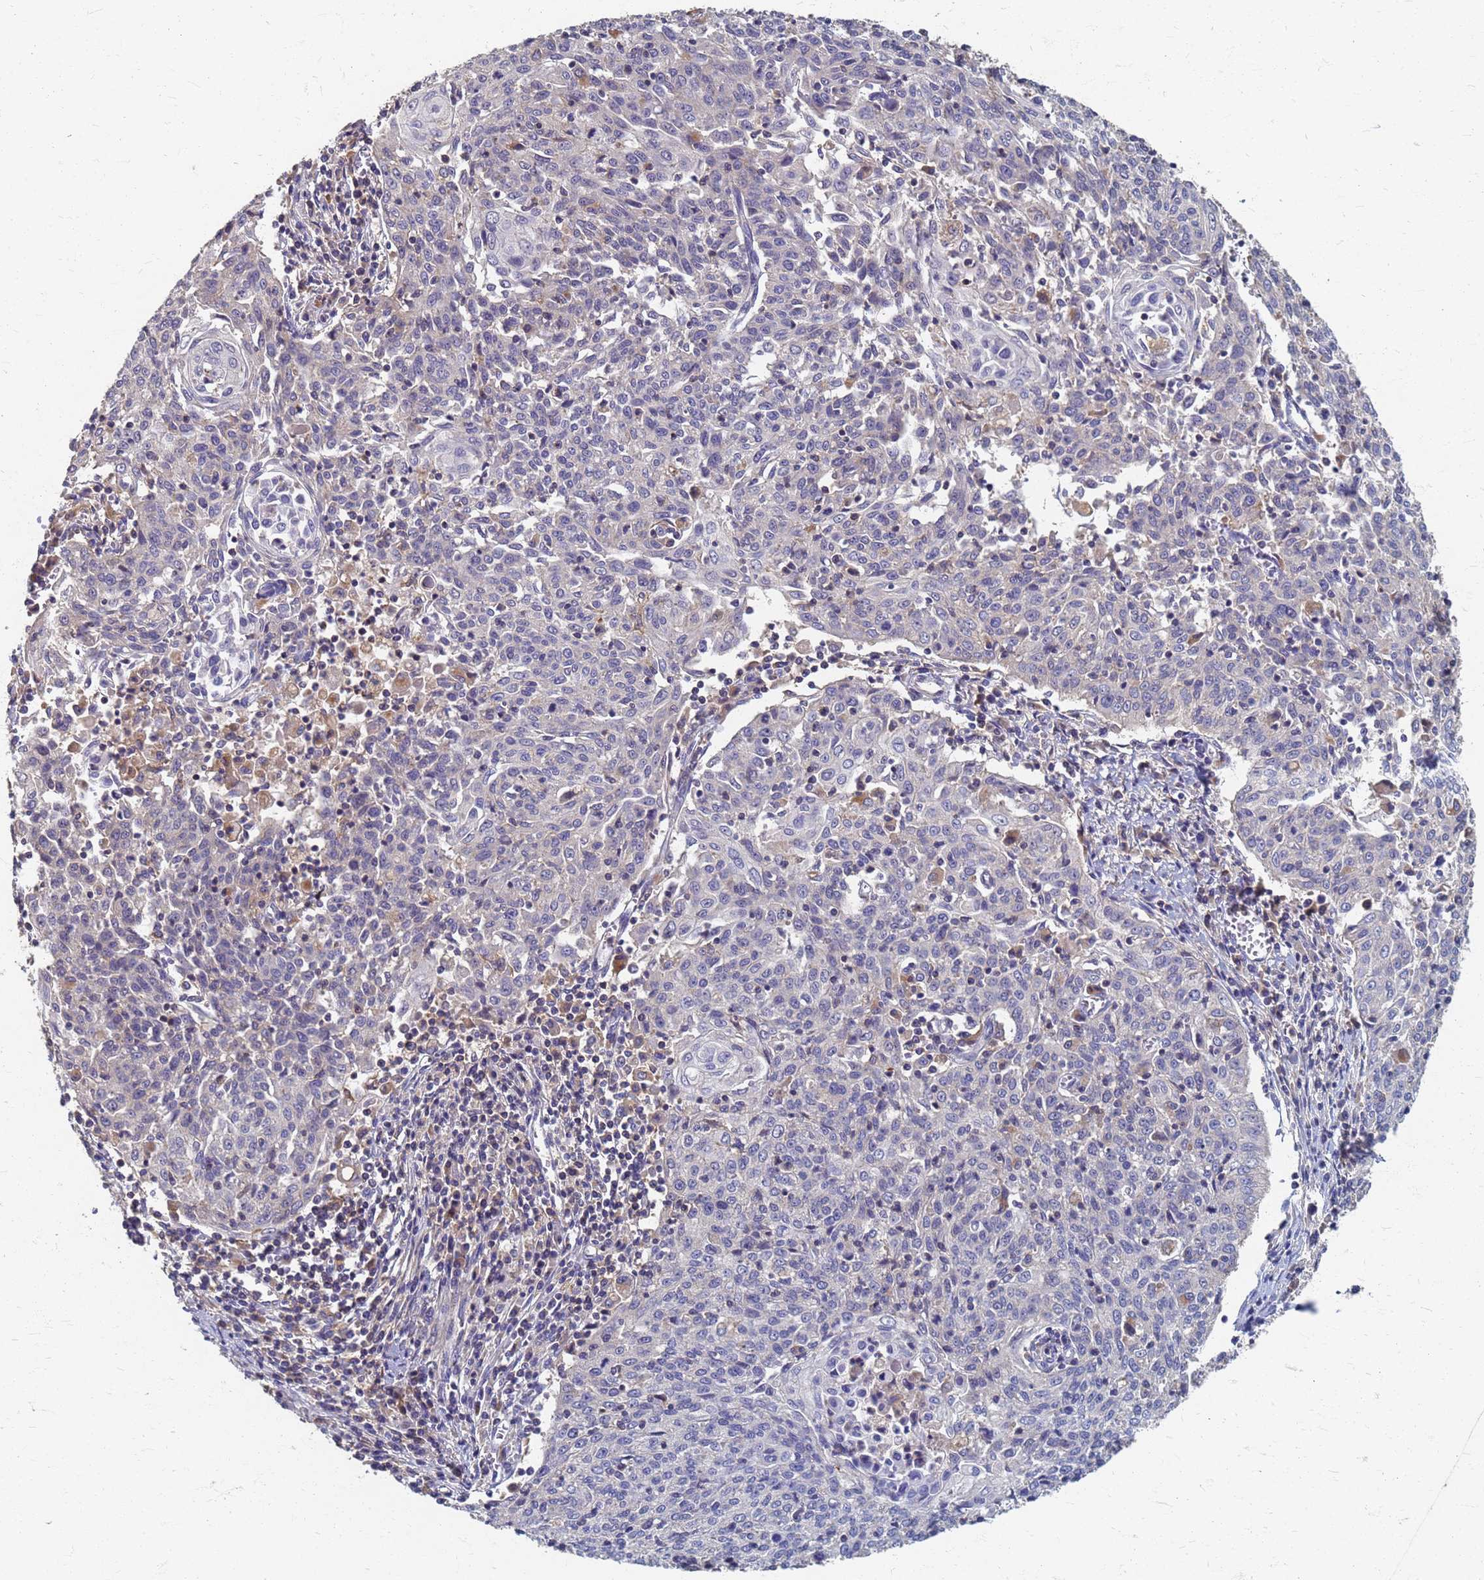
{"staining": {"intensity": "negative", "quantity": "none", "location": "none"}, "tissue": "cervical cancer", "cell_type": "Tumor cells", "image_type": "cancer", "snomed": [{"axis": "morphology", "description": "Squamous cell carcinoma, NOS"}, {"axis": "topography", "description": "Cervix"}], "caption": "Immunohistochemistry image of human cervical cancer stained for a protein (brown), which demonstrates no positivity in tumor cells.", "gene": "KRCC1", "patient": {"sex": "female", "age": 48}}